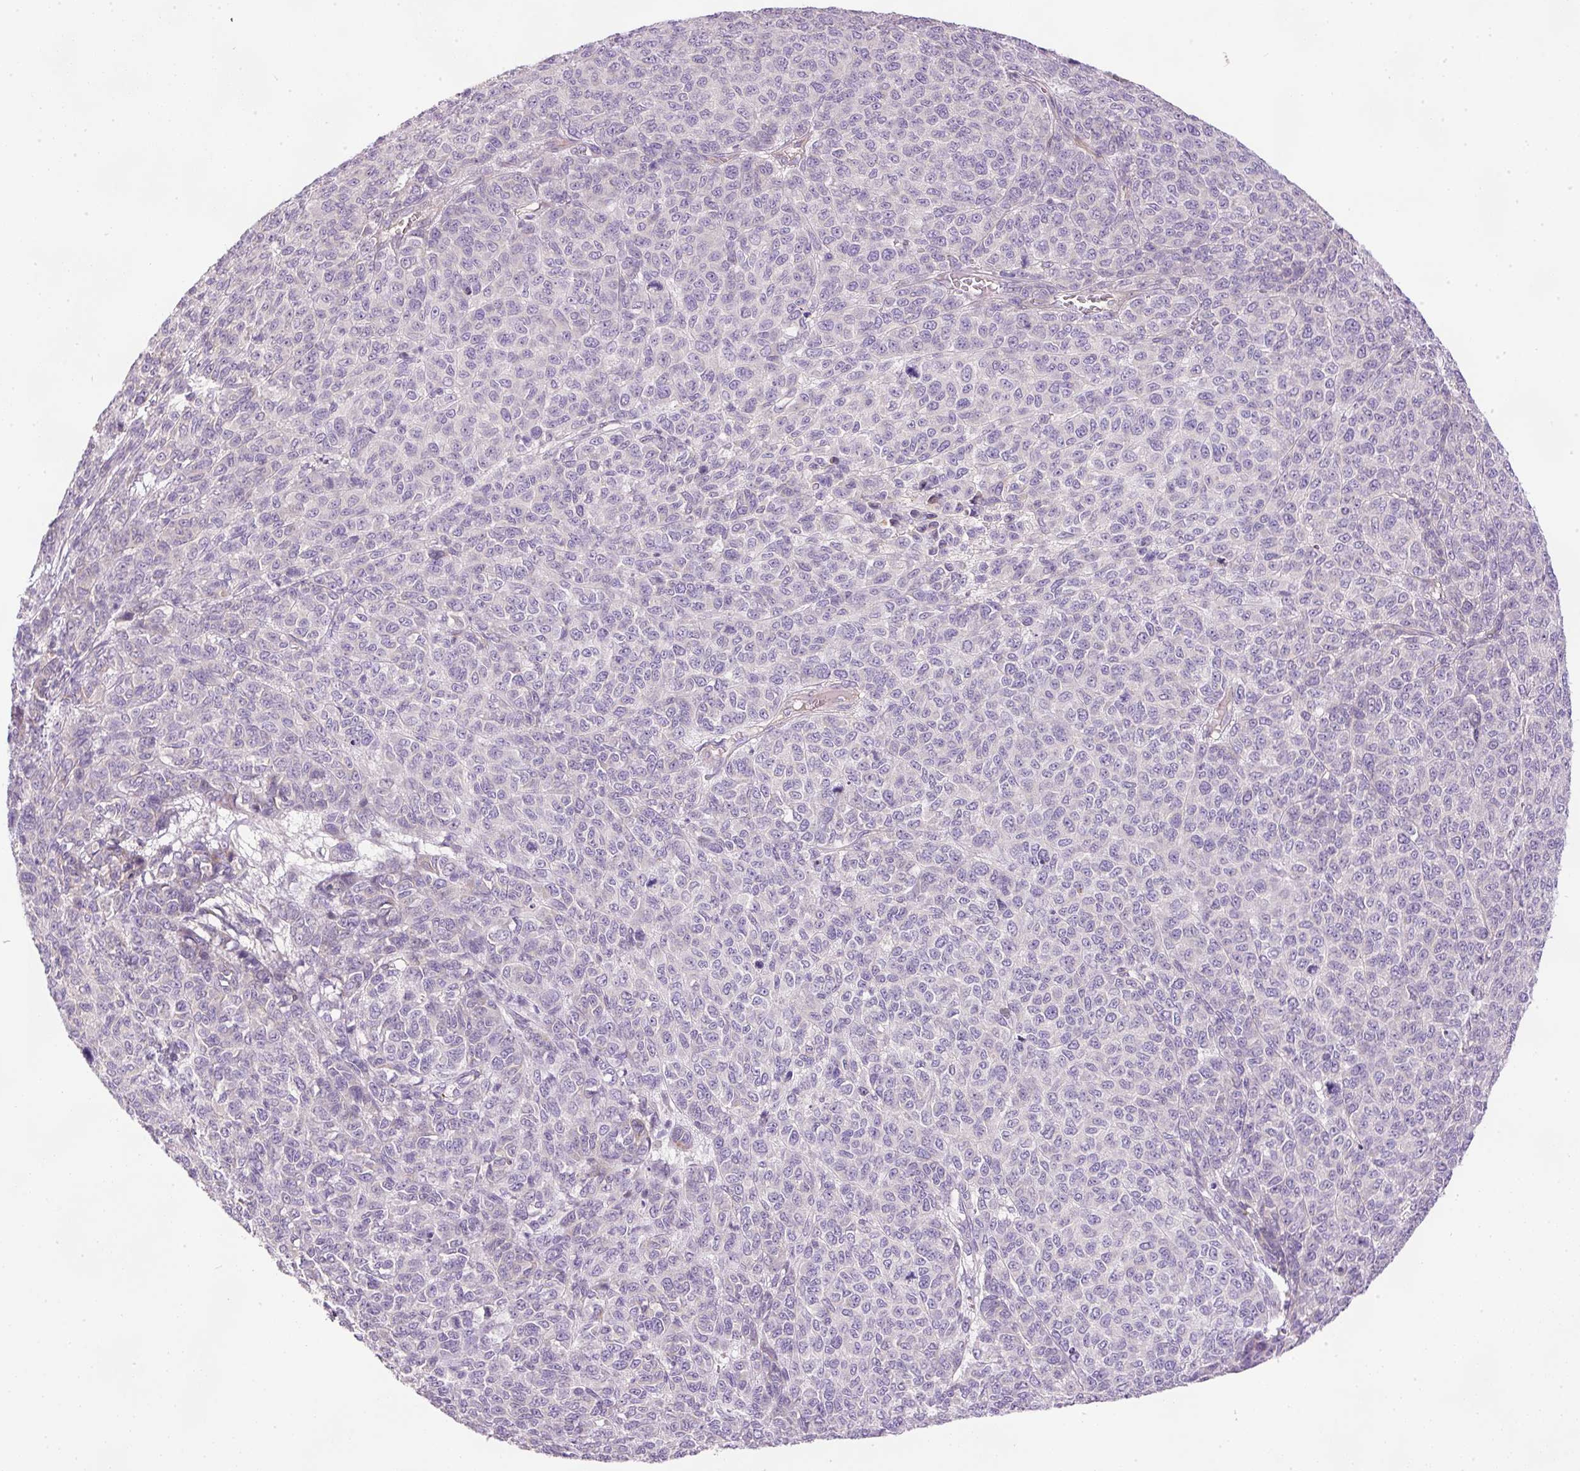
{"staining": {"intensity": "negative", "quantity": "none", "location": "none"}, "tissue": "melanoma", "cell_type": "Tumor cells", "image_type": "cancer", "snomed": [{"axis": "morphology", "description": "Malignant melanoma, NOS"}, {"axis": "topography", "description": "Skin"}], "caption": "The micrograph demonstrates no staining of tumor cells in malignant melanoma.", "gene": "KPNA5", "patient": {"sex": "male", "age": 49}}